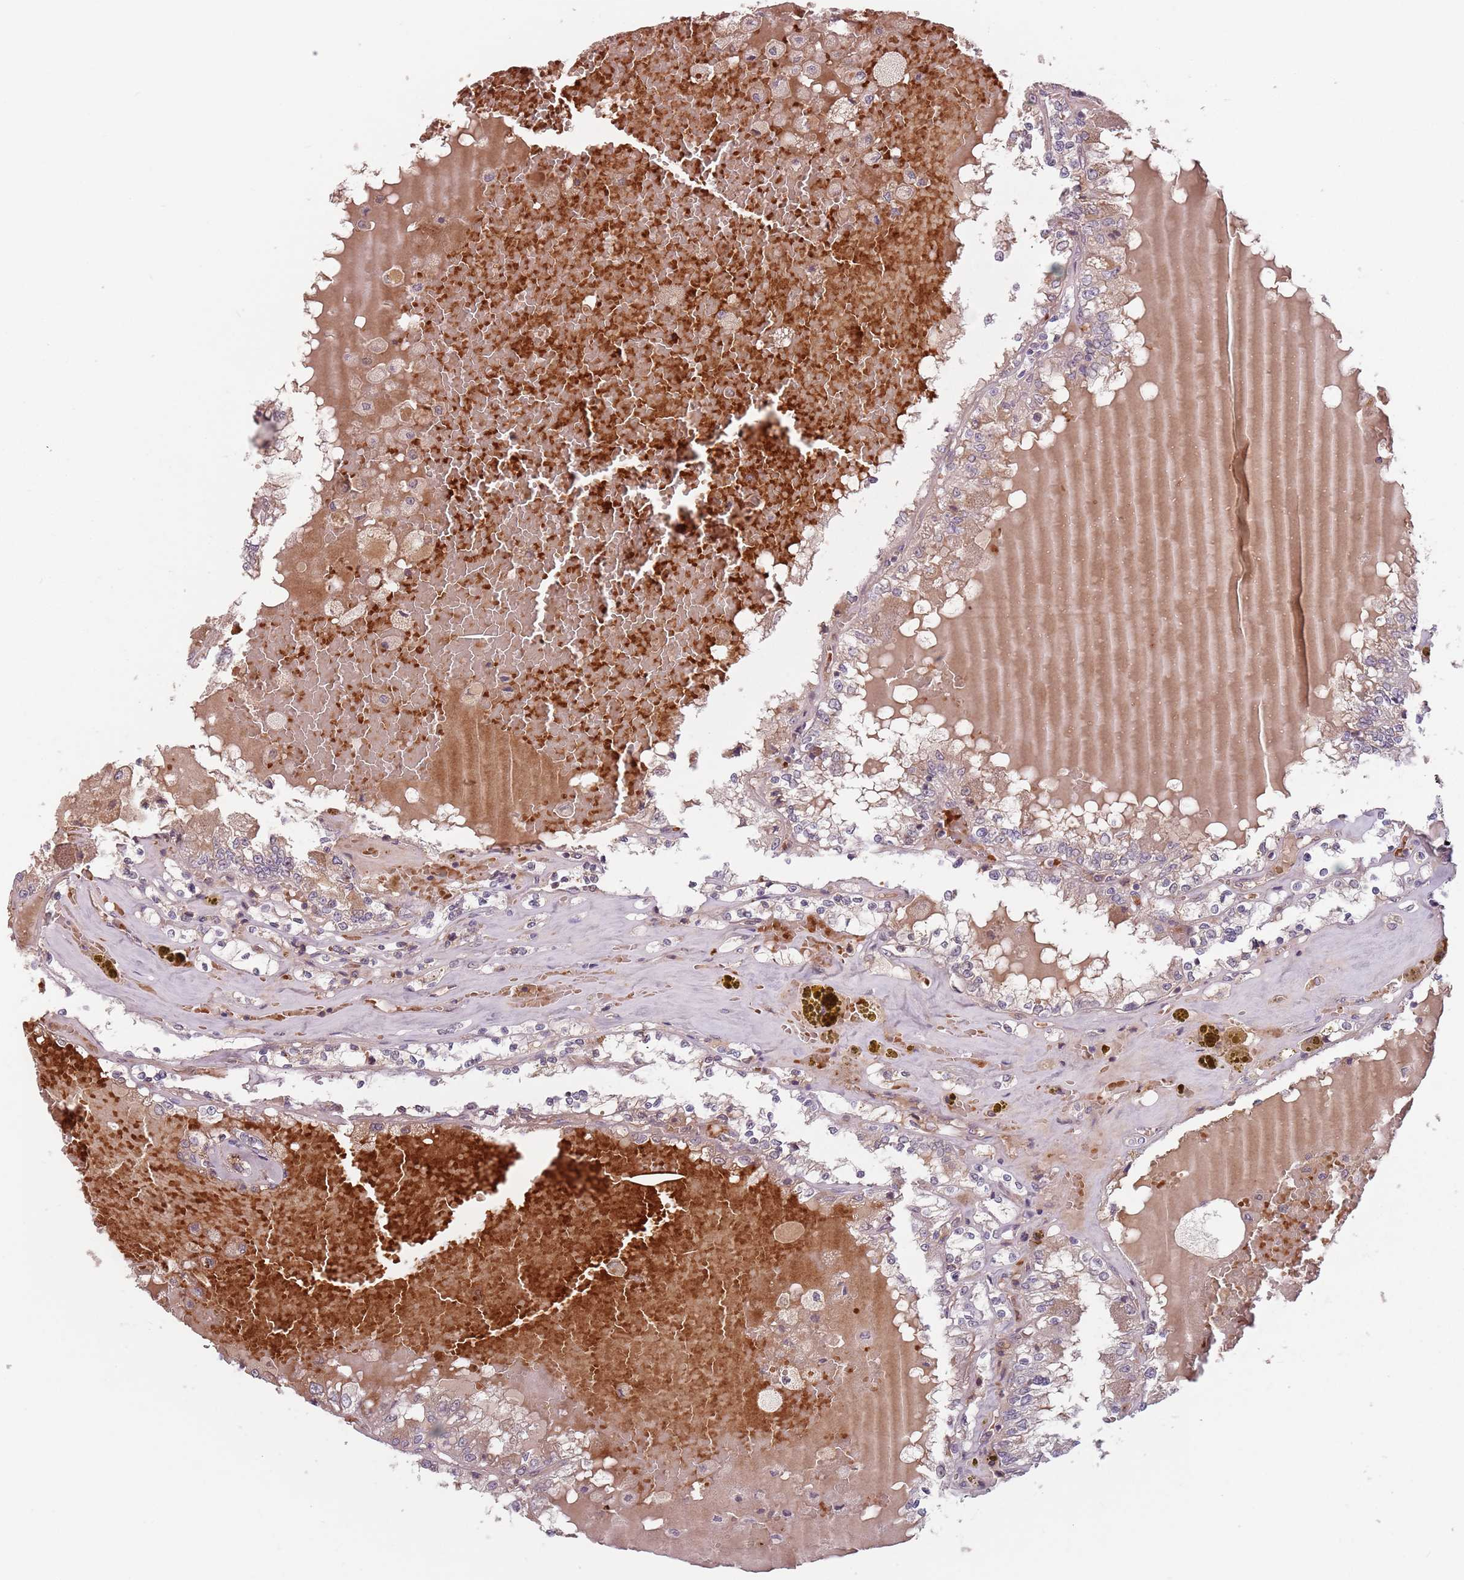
{"staining": {"intensity": "negative", "quantity": "none", "location": "none"}, "tissue": "renal cancer", "cell_type": "Tumor cells", "image_type": "cancer", "snomed": [{"axis": "morphology", "description": "Adenocarcinoma, NOS"}, {"axis": "topography", "description": "Kidney"}], "caption": "This is an immunohistochemistry photomicrograph of renal cancer. There is no staining in tumor cells.", "gene": "GPR180", "patient": {"sex": "female", "age": 56}}